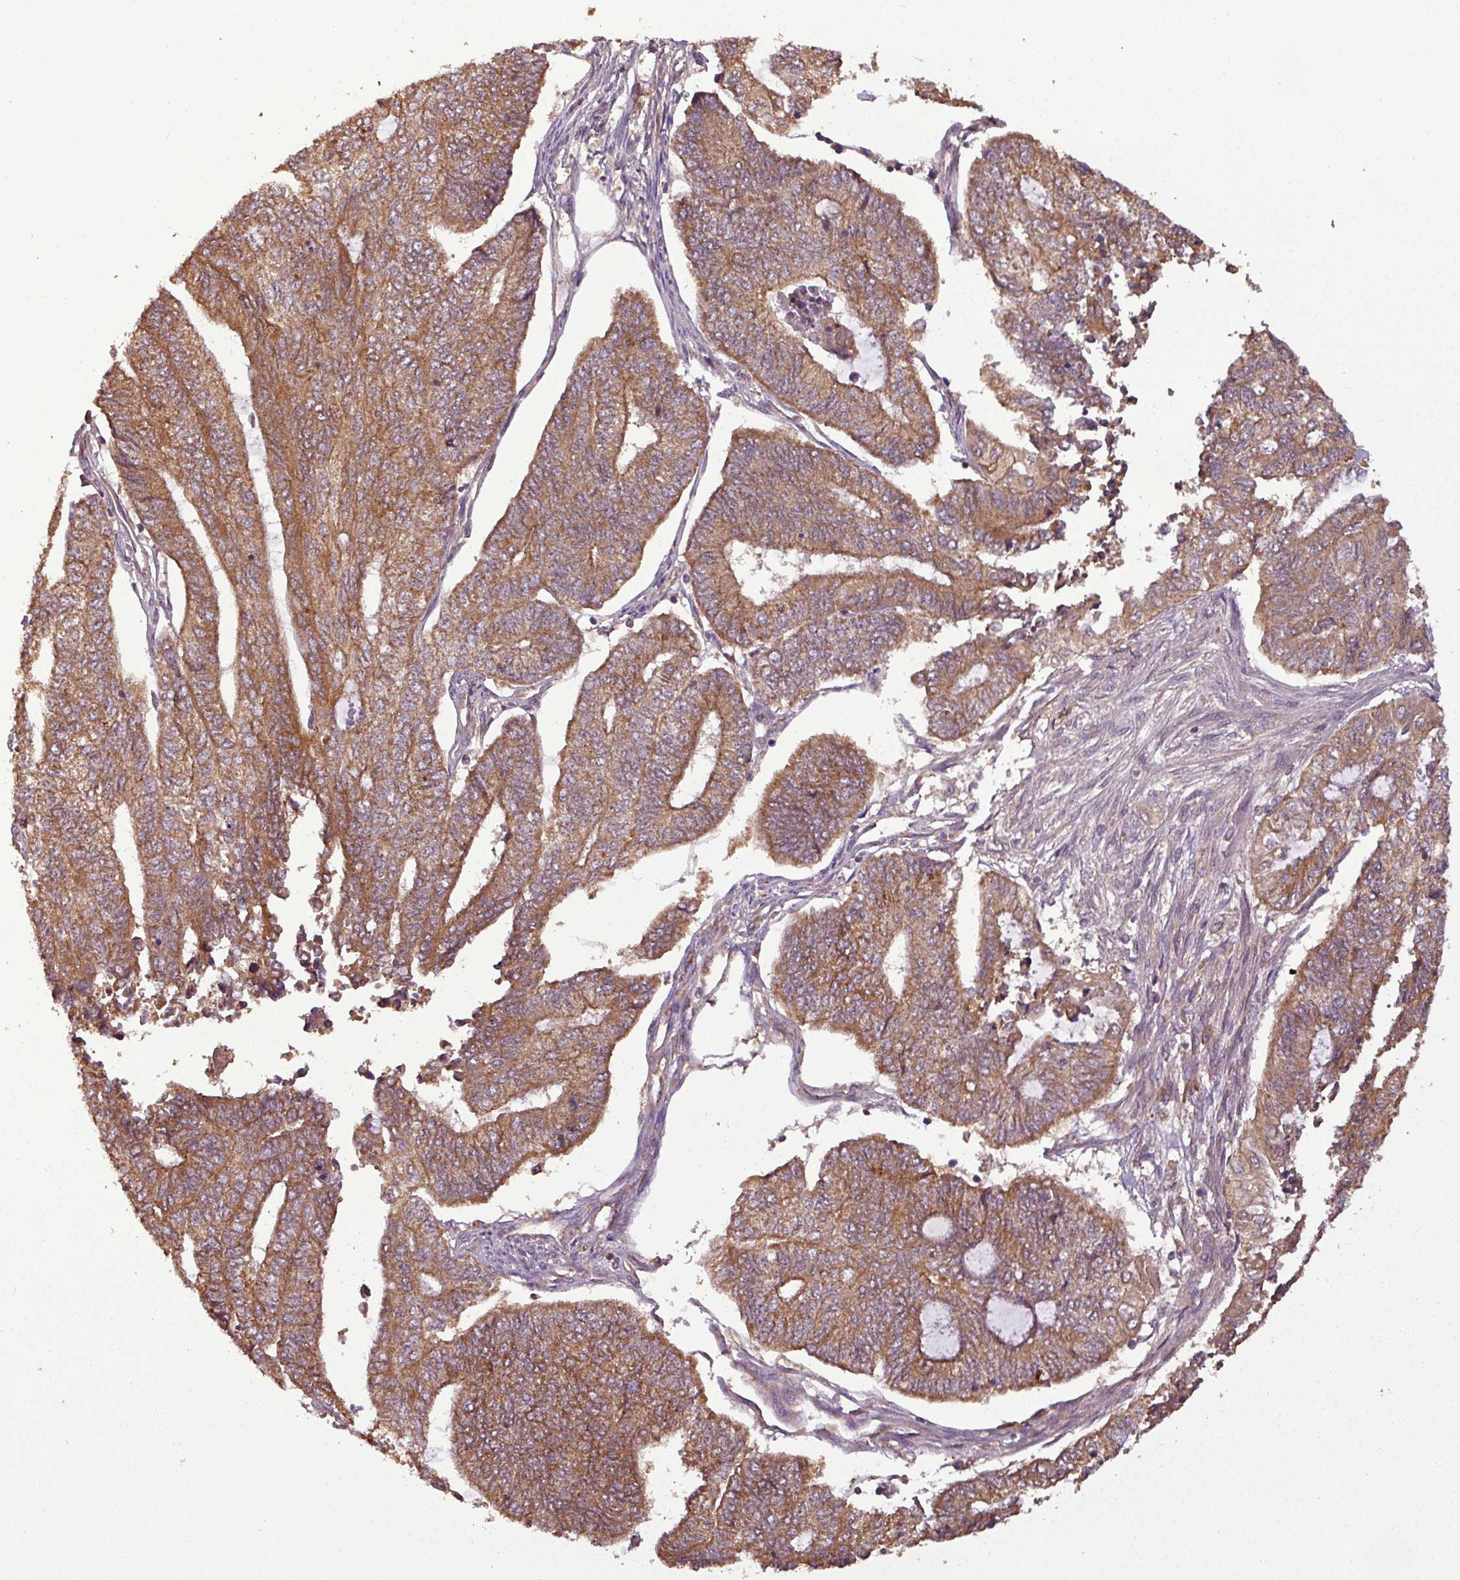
{"staining": {"intensity": "moderate", "quantity": ">75%", "location": "cytoplasmic/membranous"}, "tissue": "endometrial cancer", "cell_type": "Tumor cells", "image_type": "cancer", "snomed": [{"axis": "morphology", "description": "Adenocarcinoma, NOS"}, {"axis": "topography", "description": "Uterus"}, {"axis": "topography", "description": "Endometrium"}], "caption": "Human adenocarcinoma (endometrial) stained with a protein marker reveals moderate staining in tumor cells.", "gene": "NT5C3A", "patient": {"sex": "female", "age": 70}}